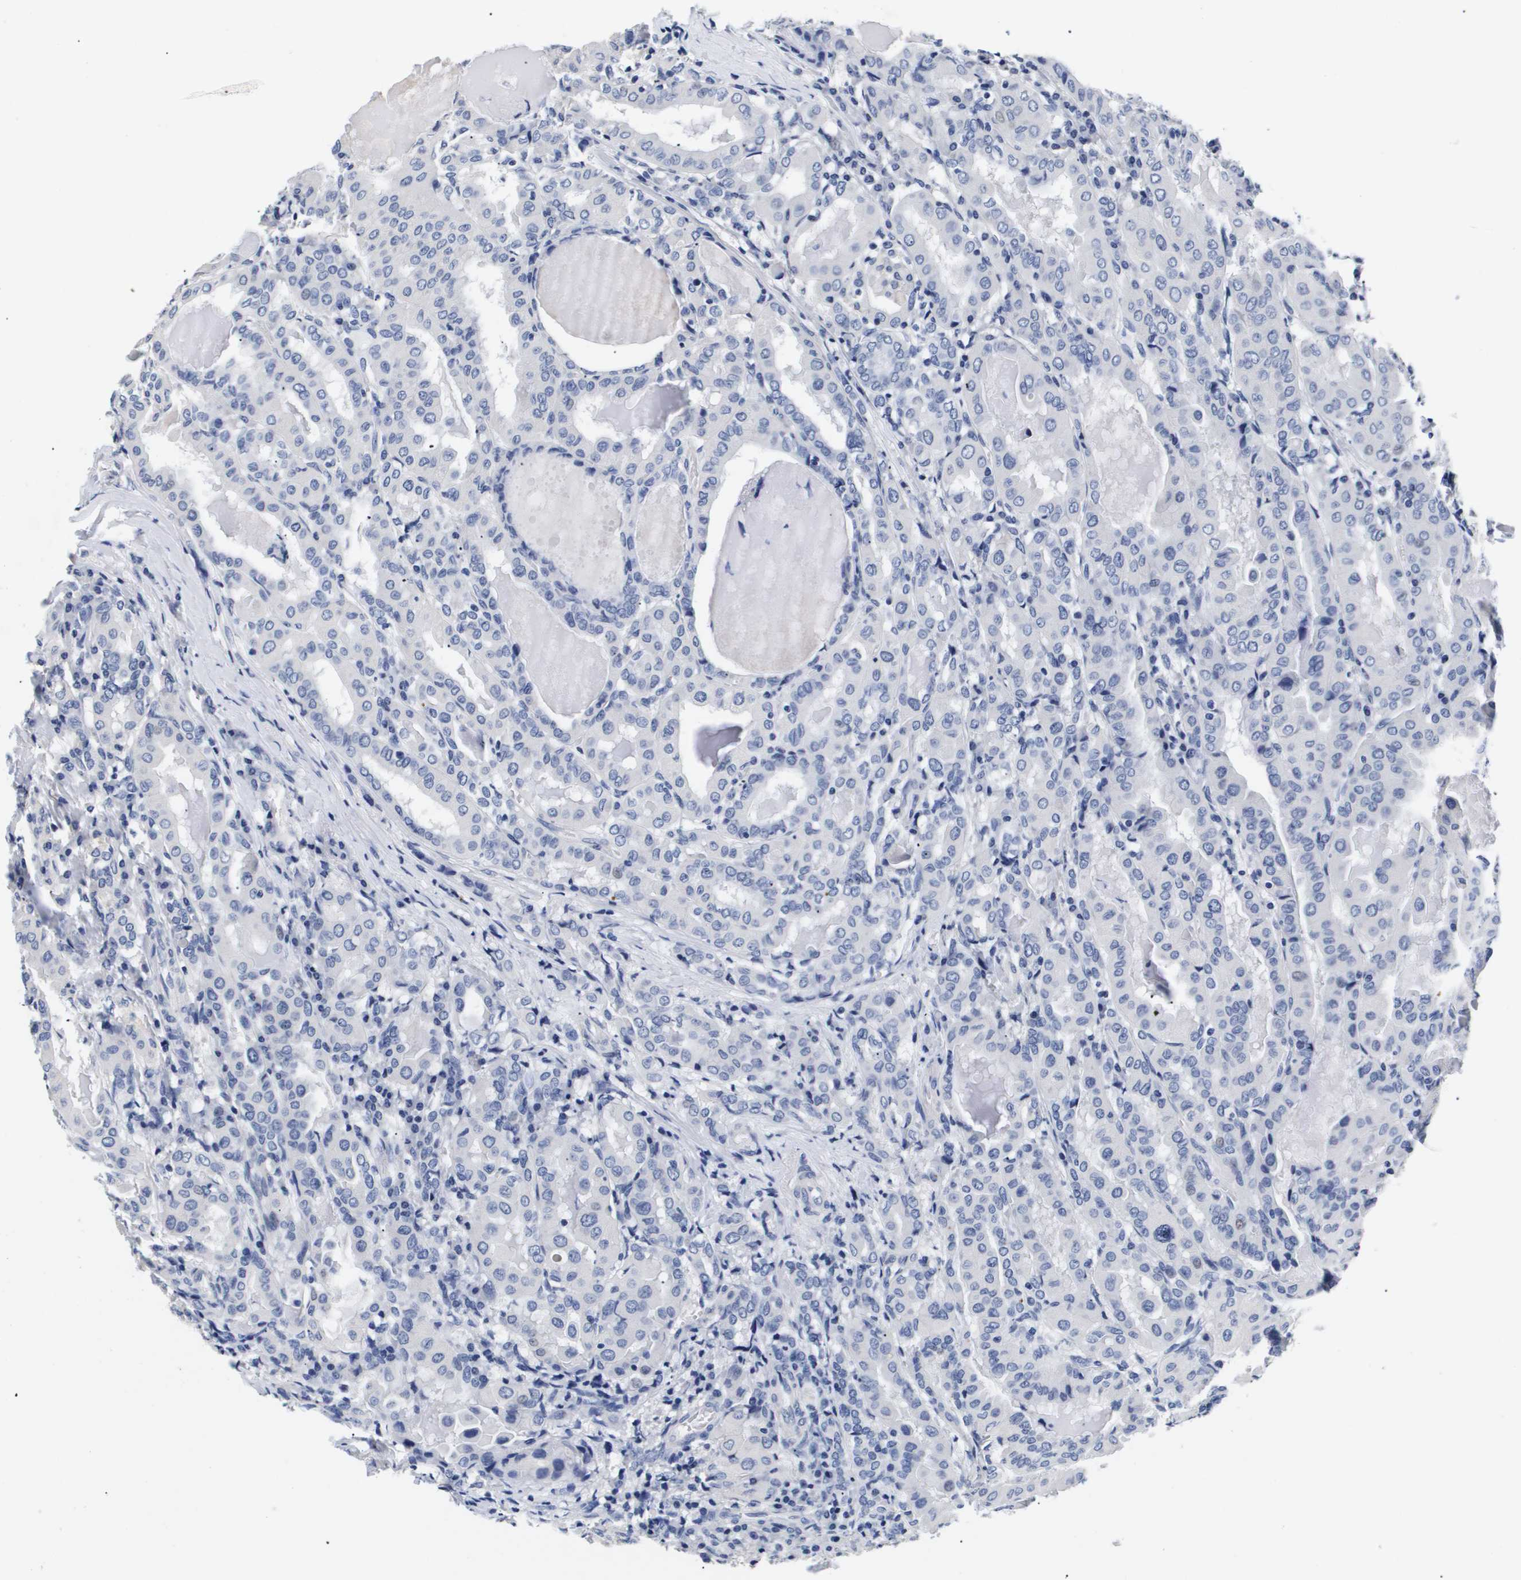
{"staining": {"intensity": "negative", "quantity": "none", "location": "none"}, "tissue": "thyroid cancer", "cell_type": "Tumor cells", "image_type": "cancer", "snomed": [{"axis": "morphology", "description": "Papillary adenocarcinoma, NOS"}, {"axis": "topography", "description": "Thyroid gland"}], "caption": "The histopathology image exhibits no significant expression in tumor cells of thyroid cancer.", "gene": "ATP6V0A4", "patient": {"sex": "female", "age": 42}}